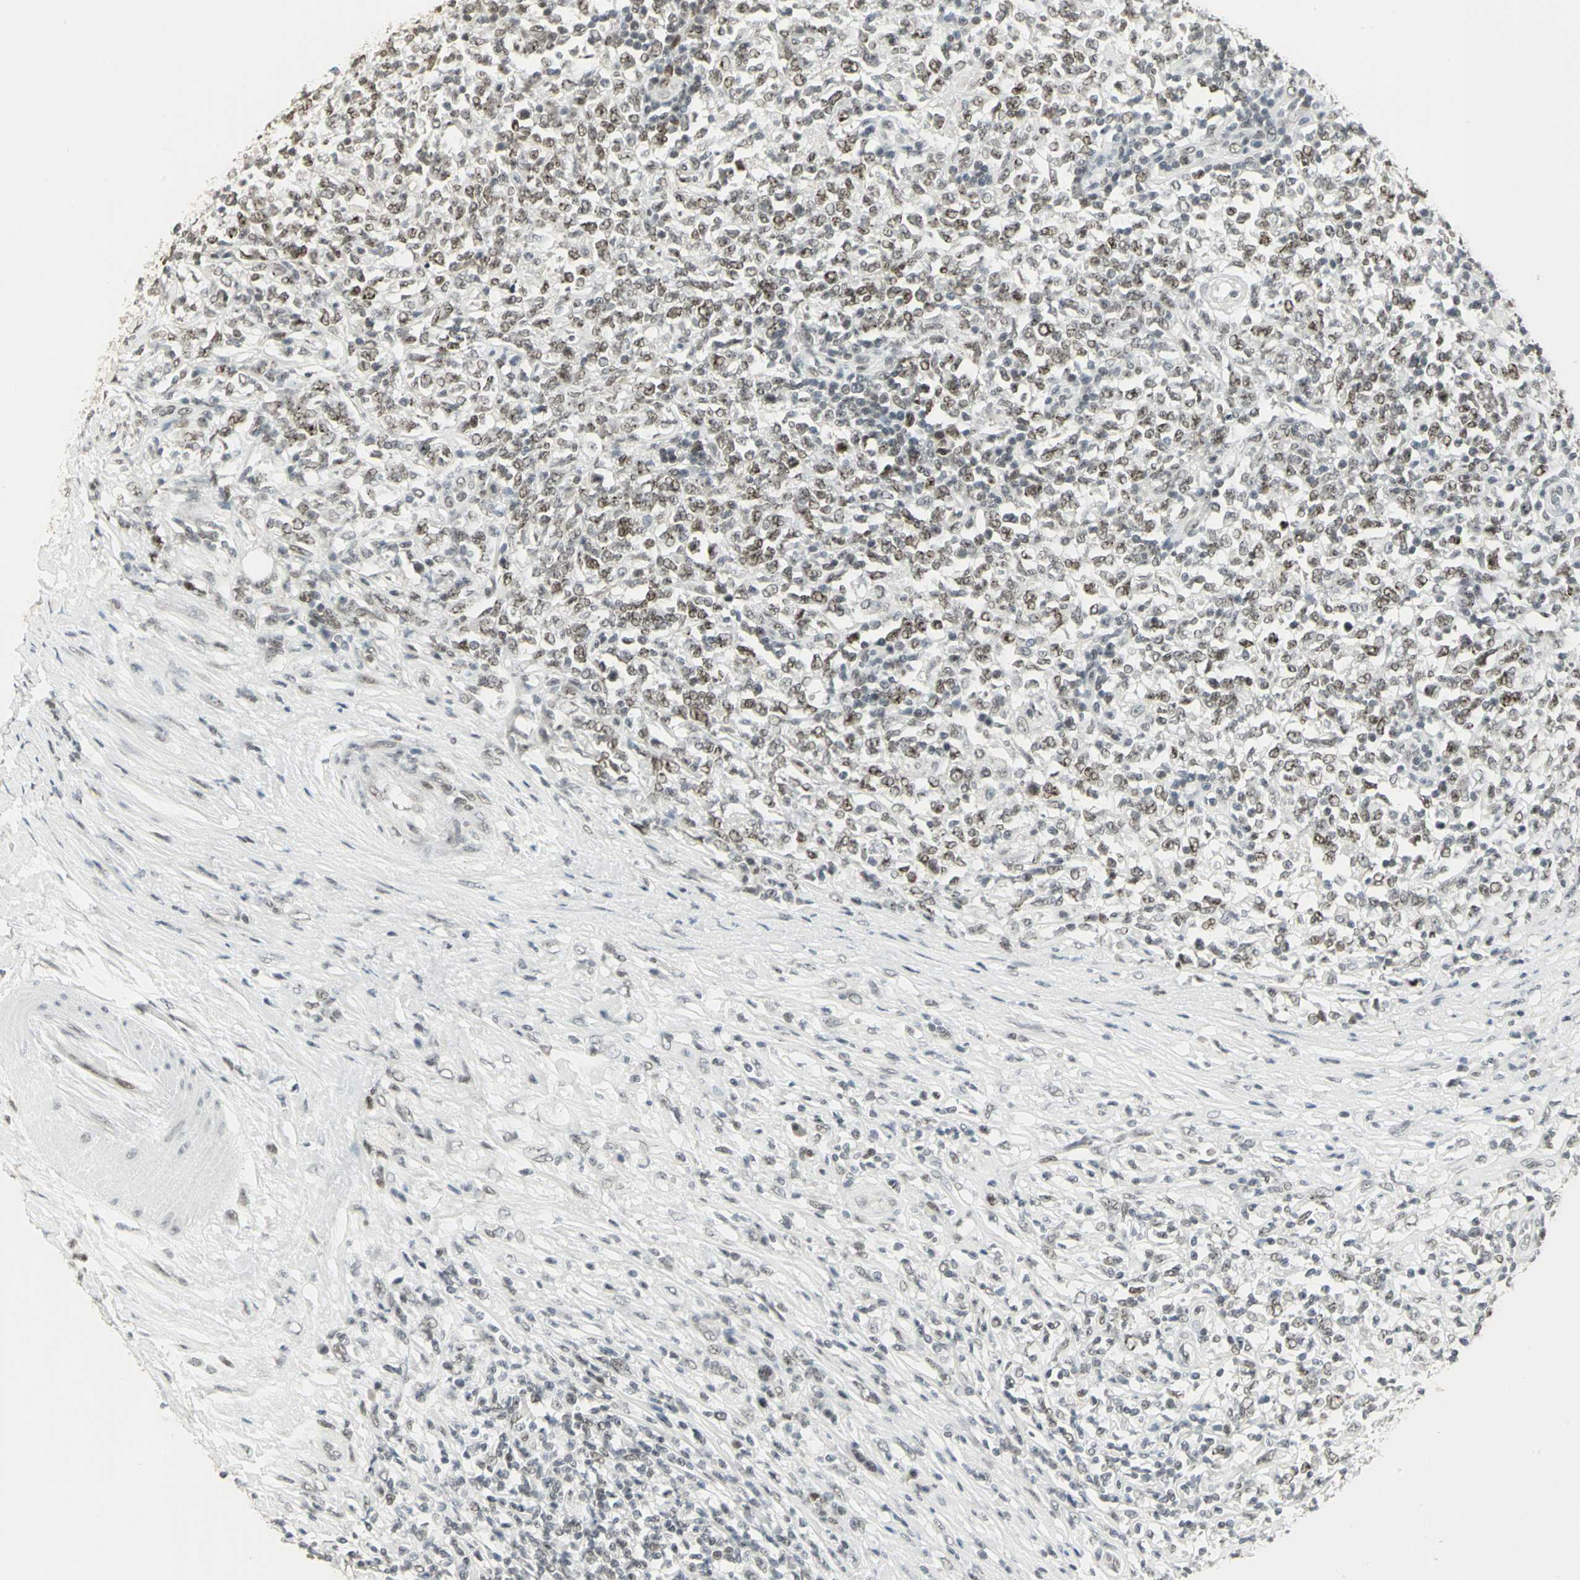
{"staining": {"intensity": "moderate", "quantity": ">75%", "location": "nuclear"}, "tissue": "lymphoma", "cell_type": "Tumor cells", "image_type": "cancer", "snomed": [{"axis": "morphology", "description": "Malignant lymphoma, non-Hodgkin's type, High grade"}, {"axis": "topography", "description": "Lymph node"}], "caption": "Protein analysis of high-grade malignant lymphoma, non-Hodgkin's type tissue displays moderate nuclear expression in approximately >75% of tumor cells.", "gene": "CBX3", "patient": {"sex": "female", "age": 84}}